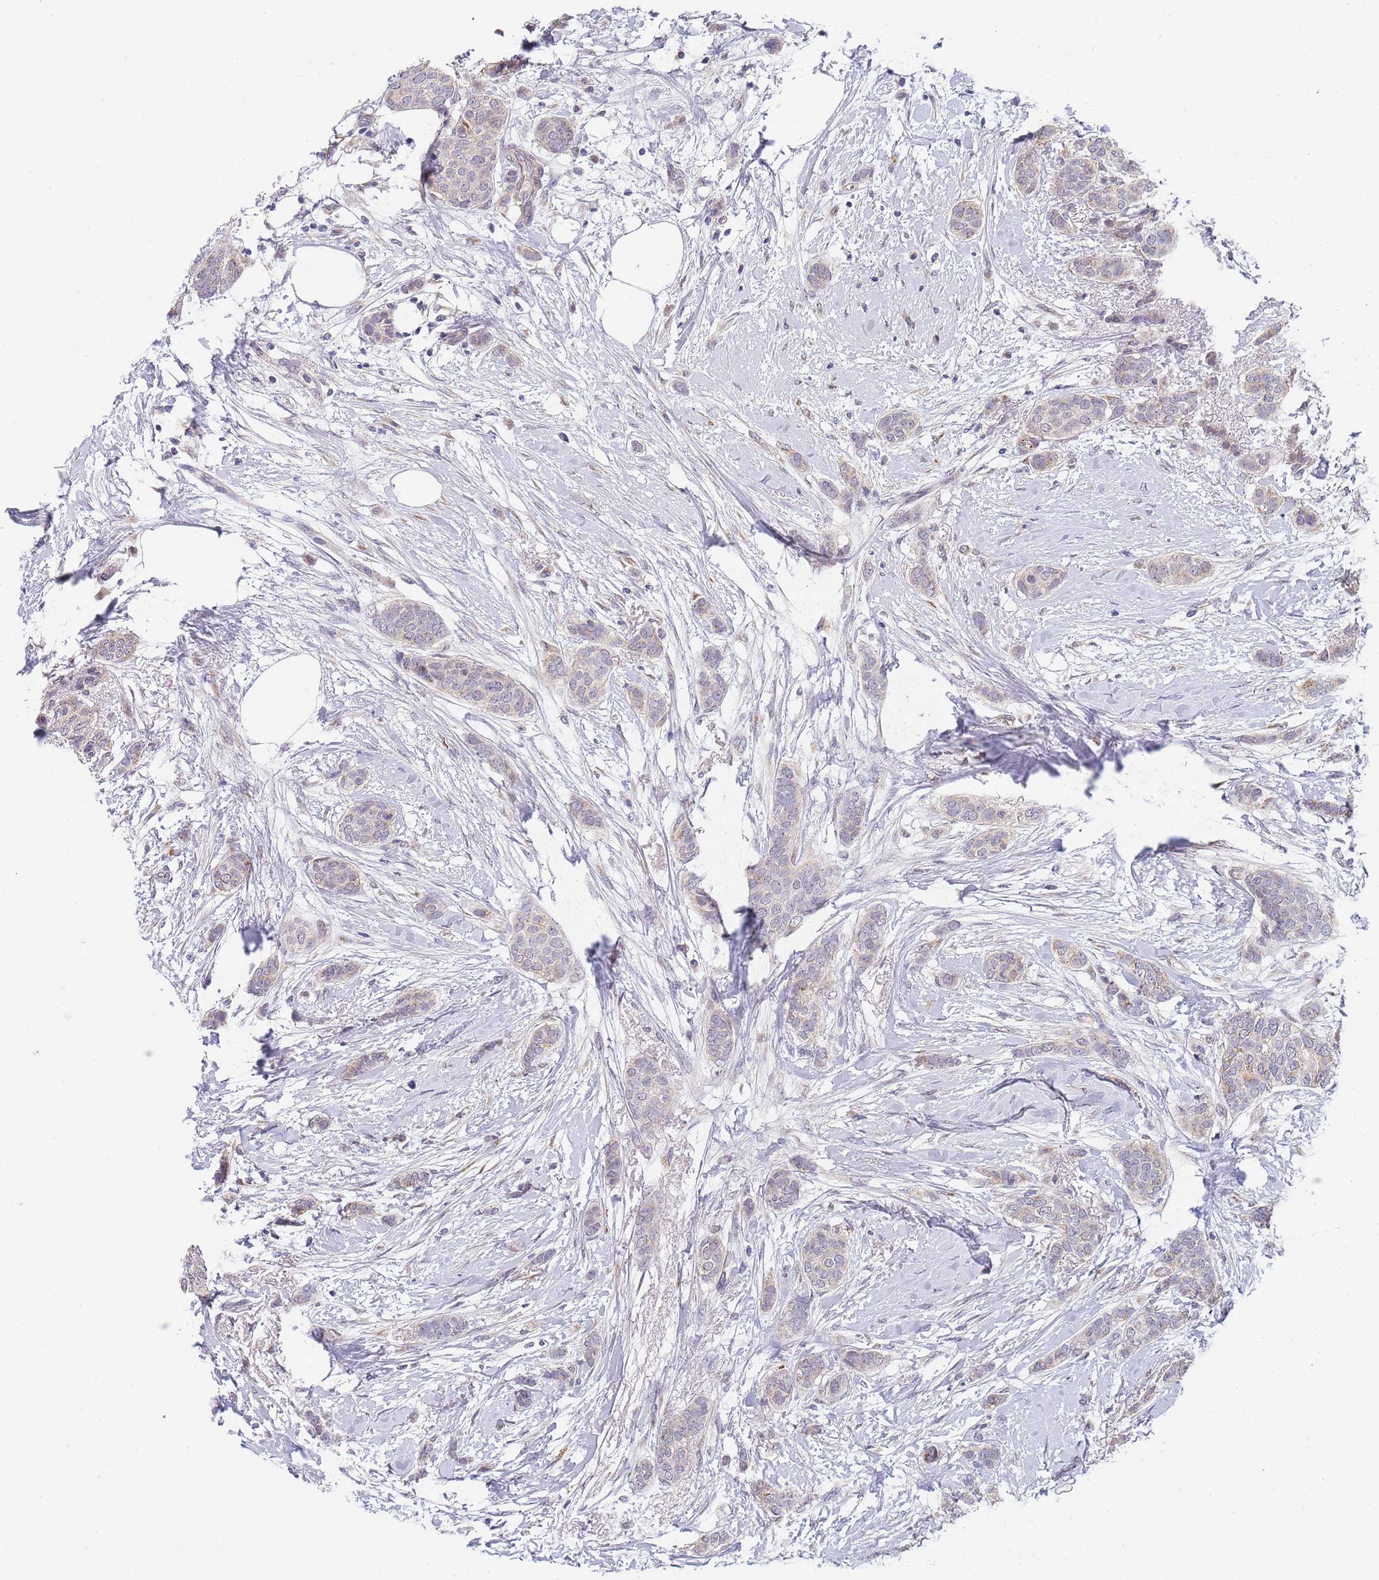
{"staining": {"intensity": "weak", "quantity": "<25%", "location": "cytoplasmic/membranous"}, "tissue": "breast cancer", "cell_type": "Tumor cells", "image_type": "cancer", "snomed": [{"axis": "morphology", "description": "Duct carcinoma"}, {"axis": "topography", "description": "Breast"}], "caption": "This is a image of immunohistochemistry (IHC) staining of breast invasive ductal carcinoma, which shows no staining in tumor cells. (Immunohistochemistry, brightfield microscopy, high magnification).", "gene": "B4GALT4", "patient": {"sex": "female", "age": 72}}